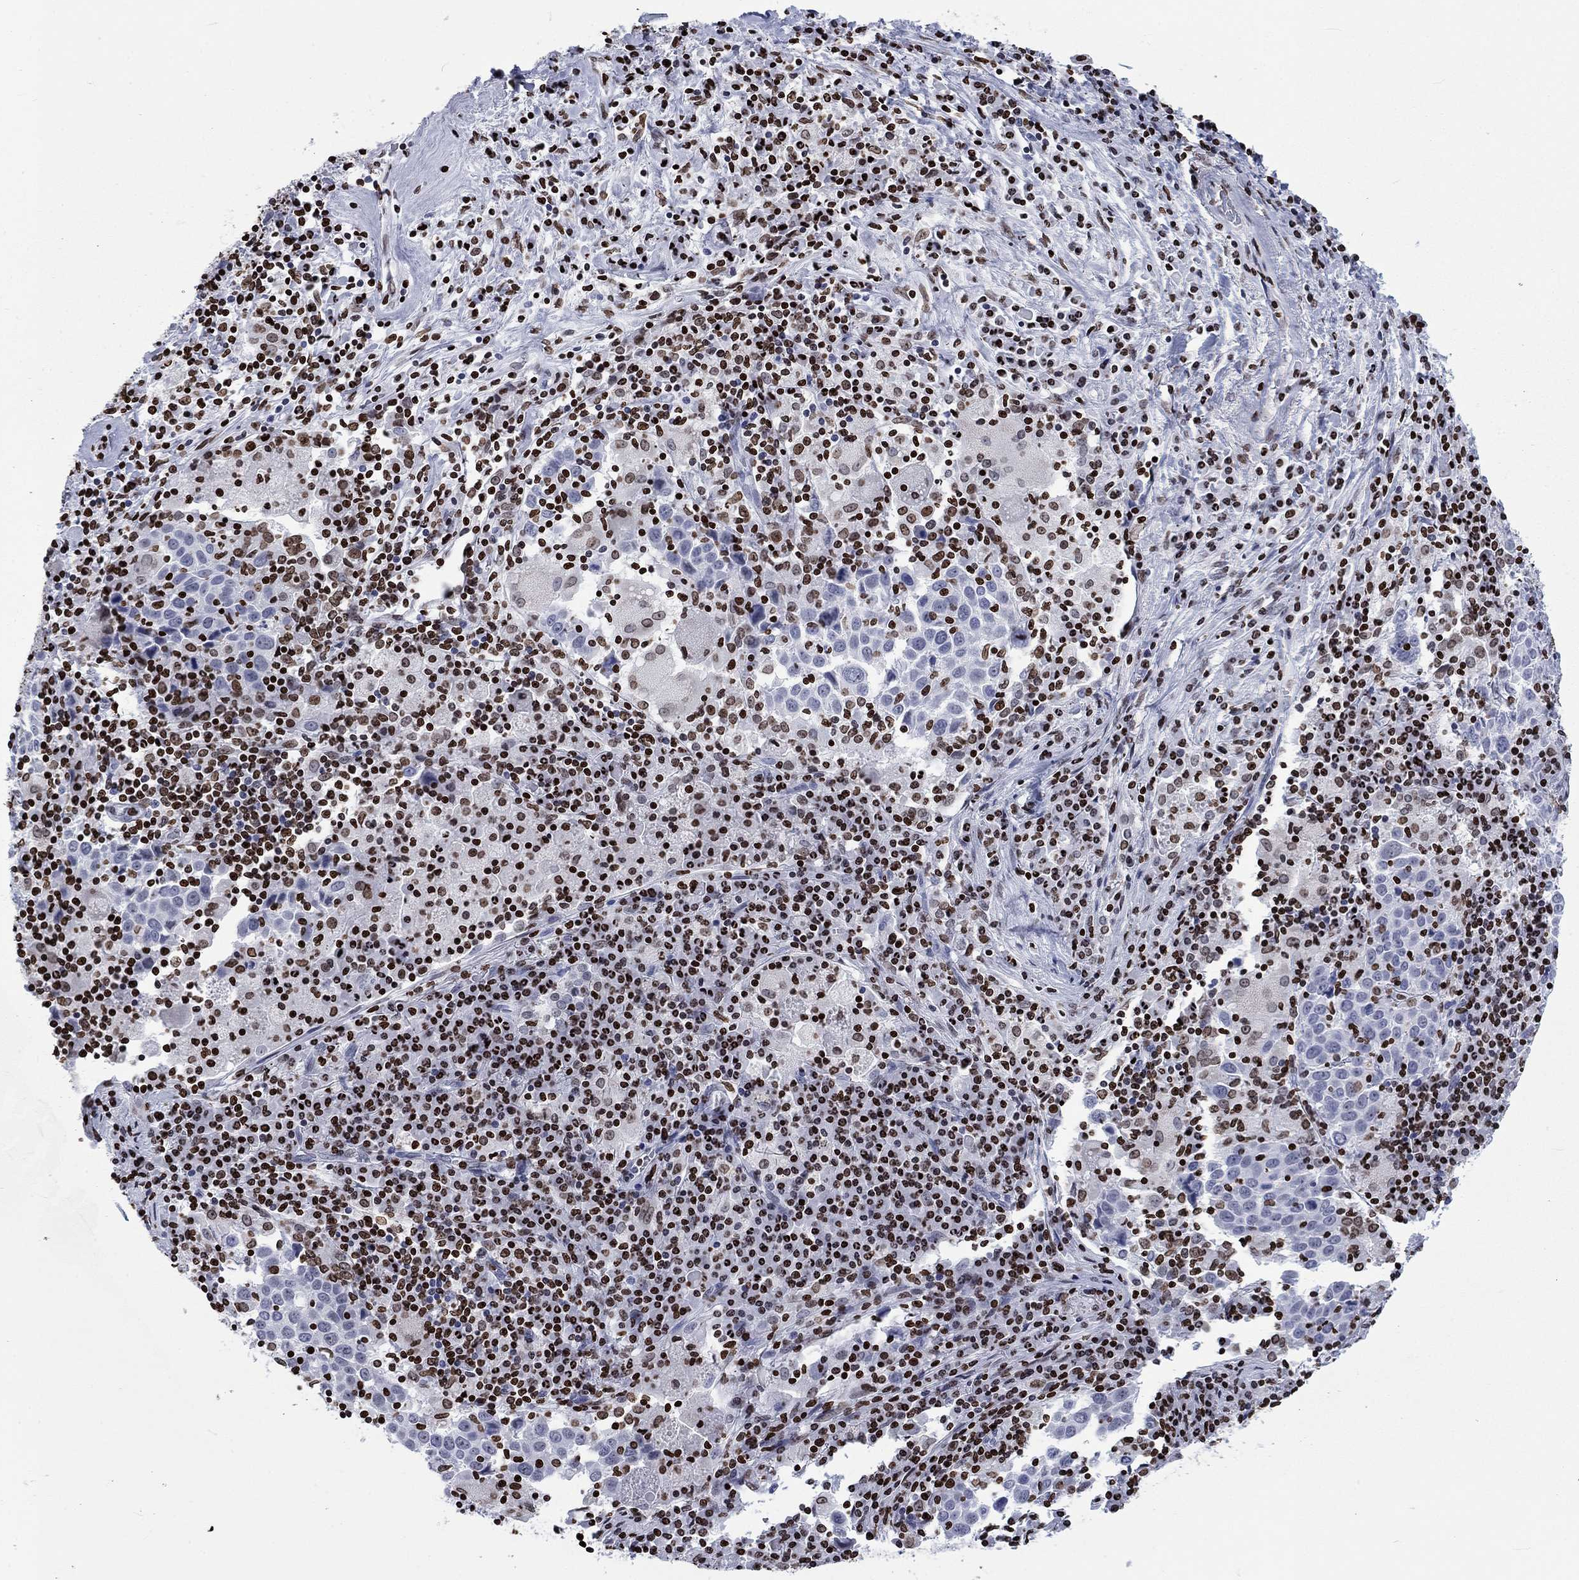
{"staining": {"intensity": "negative", "quantity": "none", "location": "none"}, "tissue": "lung cancer", "cell_type": "Tumor cells", "image_type": "cancer", "snomed": [{"axis": "morphology", "description": "Squamous cell carcinoma, NOS"}, {"axis": "topography", "description": "Lung"}], "caption": "A photomicrograph of lung cancer (squamous cell carcinoma) stained for a protein demonstrates no brown staining in tumor cells.", "gene": "H1-5", "patient": {"sex": "male", "age": 57}}